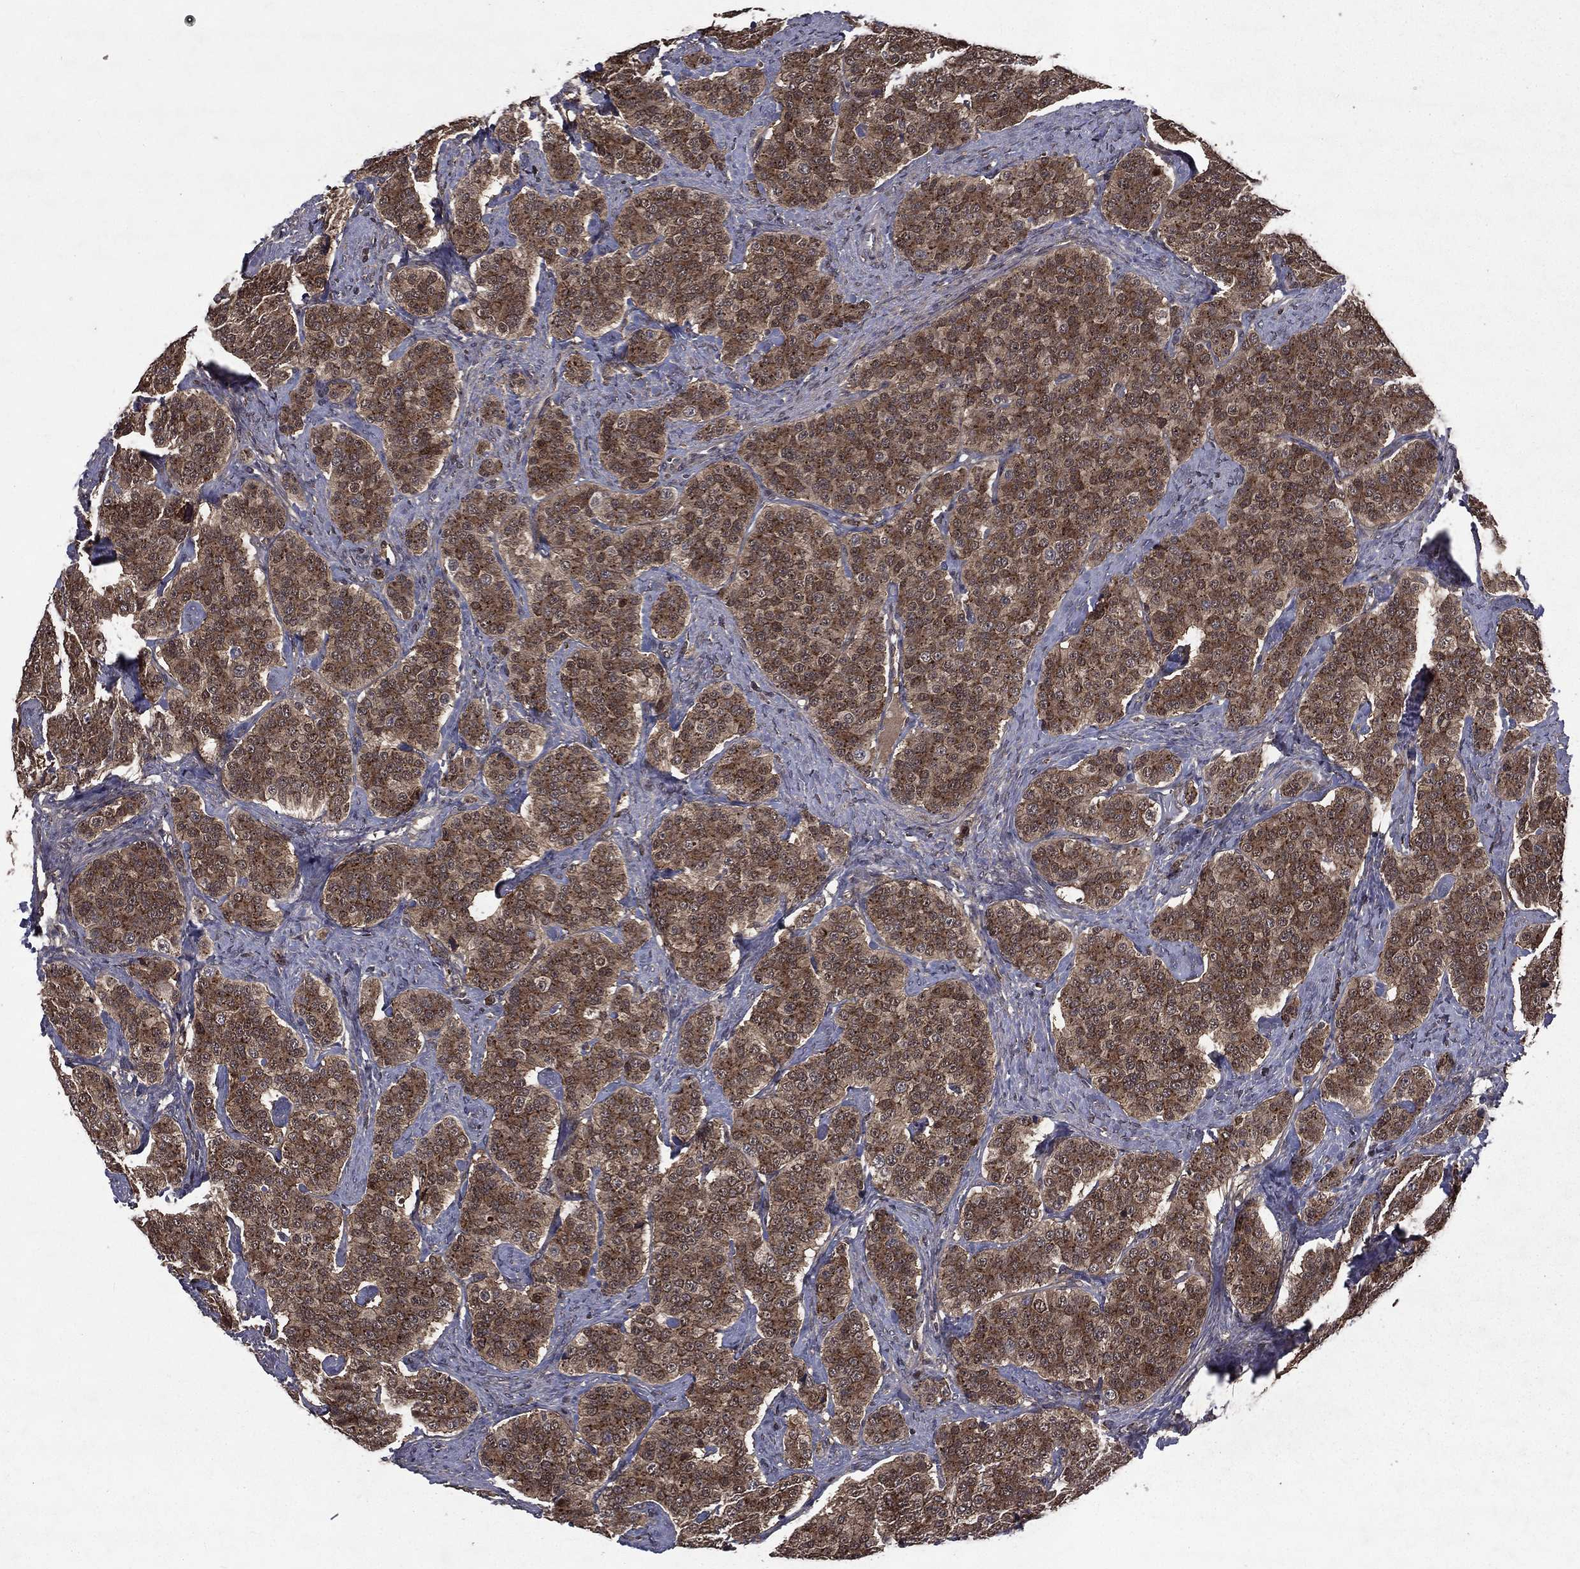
{"staining": {"intensity": "moderate", "quantity": ">75%", "location": "cytoplasmic/membranous"}, "tissue": "carcinoid", "cell_type": "Tumor cells", "image_type": "cancer", "snomed": [{"axis": "morphology", "description": "Carcinoid, malignant, NOS"}, {"axis": "topography", "description": "Small intestine"}], "caption": "IHC micrograph of human carcinoid stained for a protein (brown), which demonstrates medium levels of moderate cytoplasmic/membranous expression in about >75% of tumor cells.", "gene": "FGD1", "patient": {"sex": "female", "age": 58}}